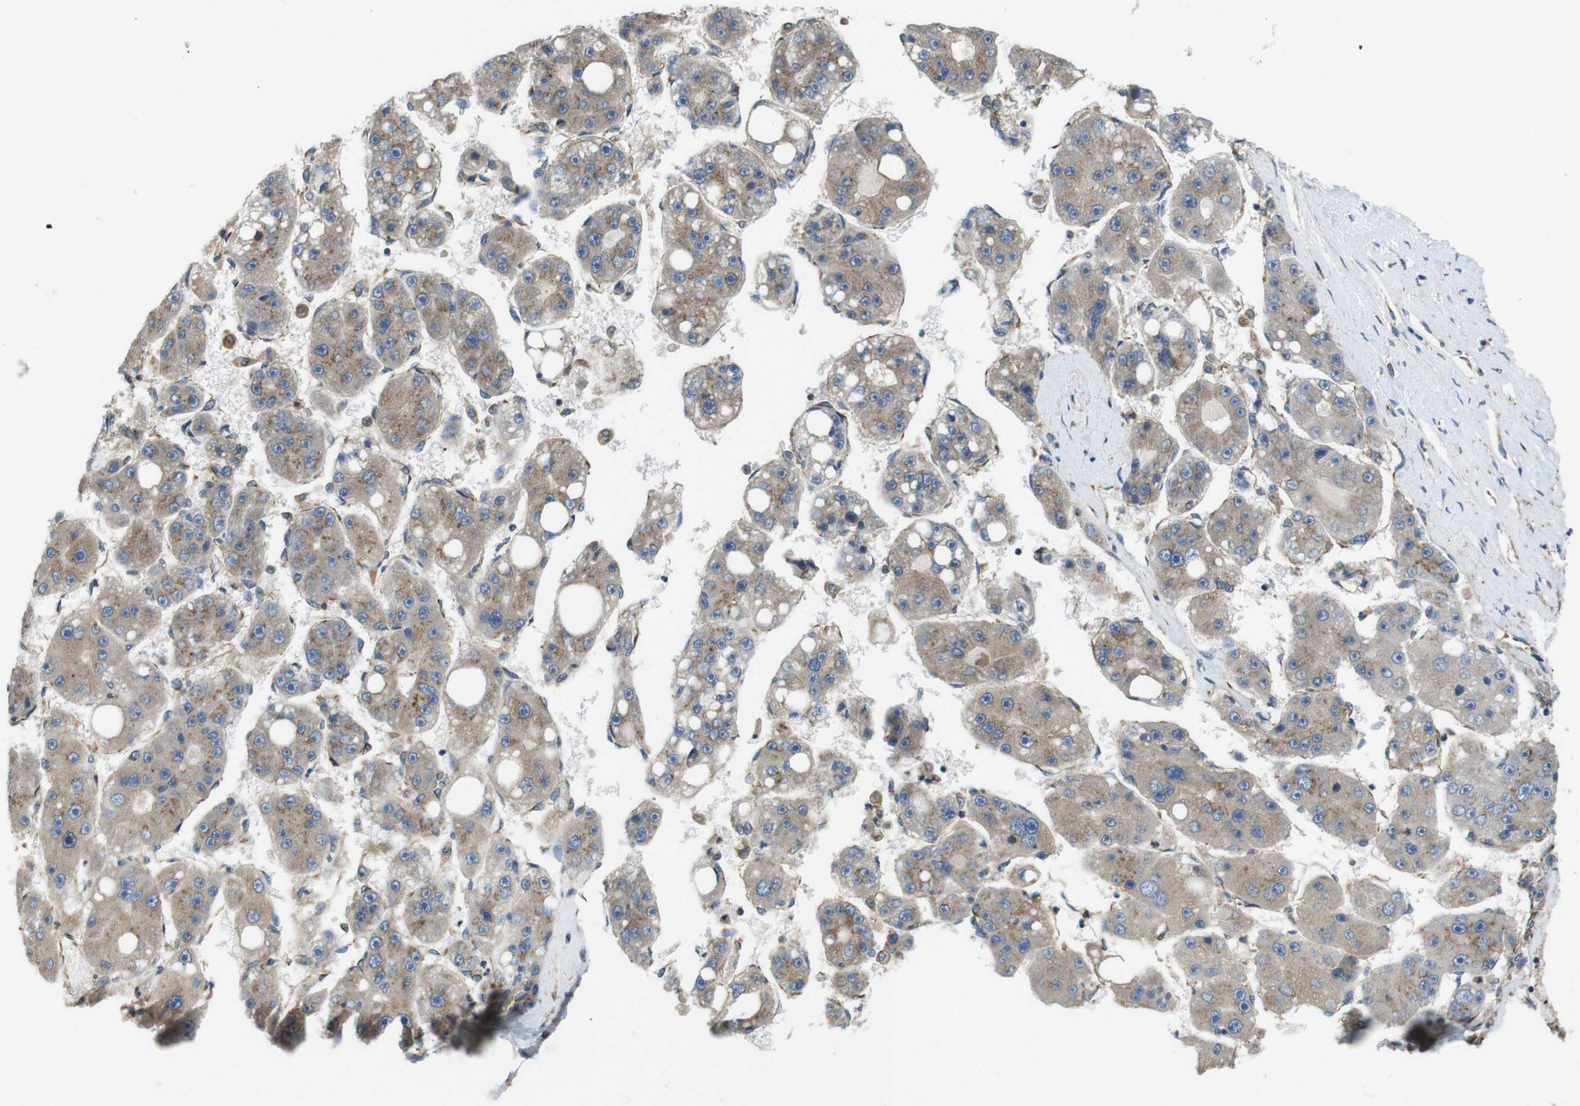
{"staining": {"intensity": "weak", "quantity": ">75%", "location": "cytoplasmic/membranous"}, "tissue": "liver cancer", "cell_type": "Tumor cells", "image_type": "cancer", "snomed": [{"axis": "morphology", "description": "Carcinoma, Hepatocellular, NOS"}, {"axis": "topography", "description": "Liver"}], "caption": "Immunohistochemical staining of human liver cancer (hepatocellular carcinoma) reveals low levels of weak cytoplasmic/membranous staining in approximately >75% of tumor cells.", "gene": "DCTN1", "patient": {"sex": "female", "age": 61}}